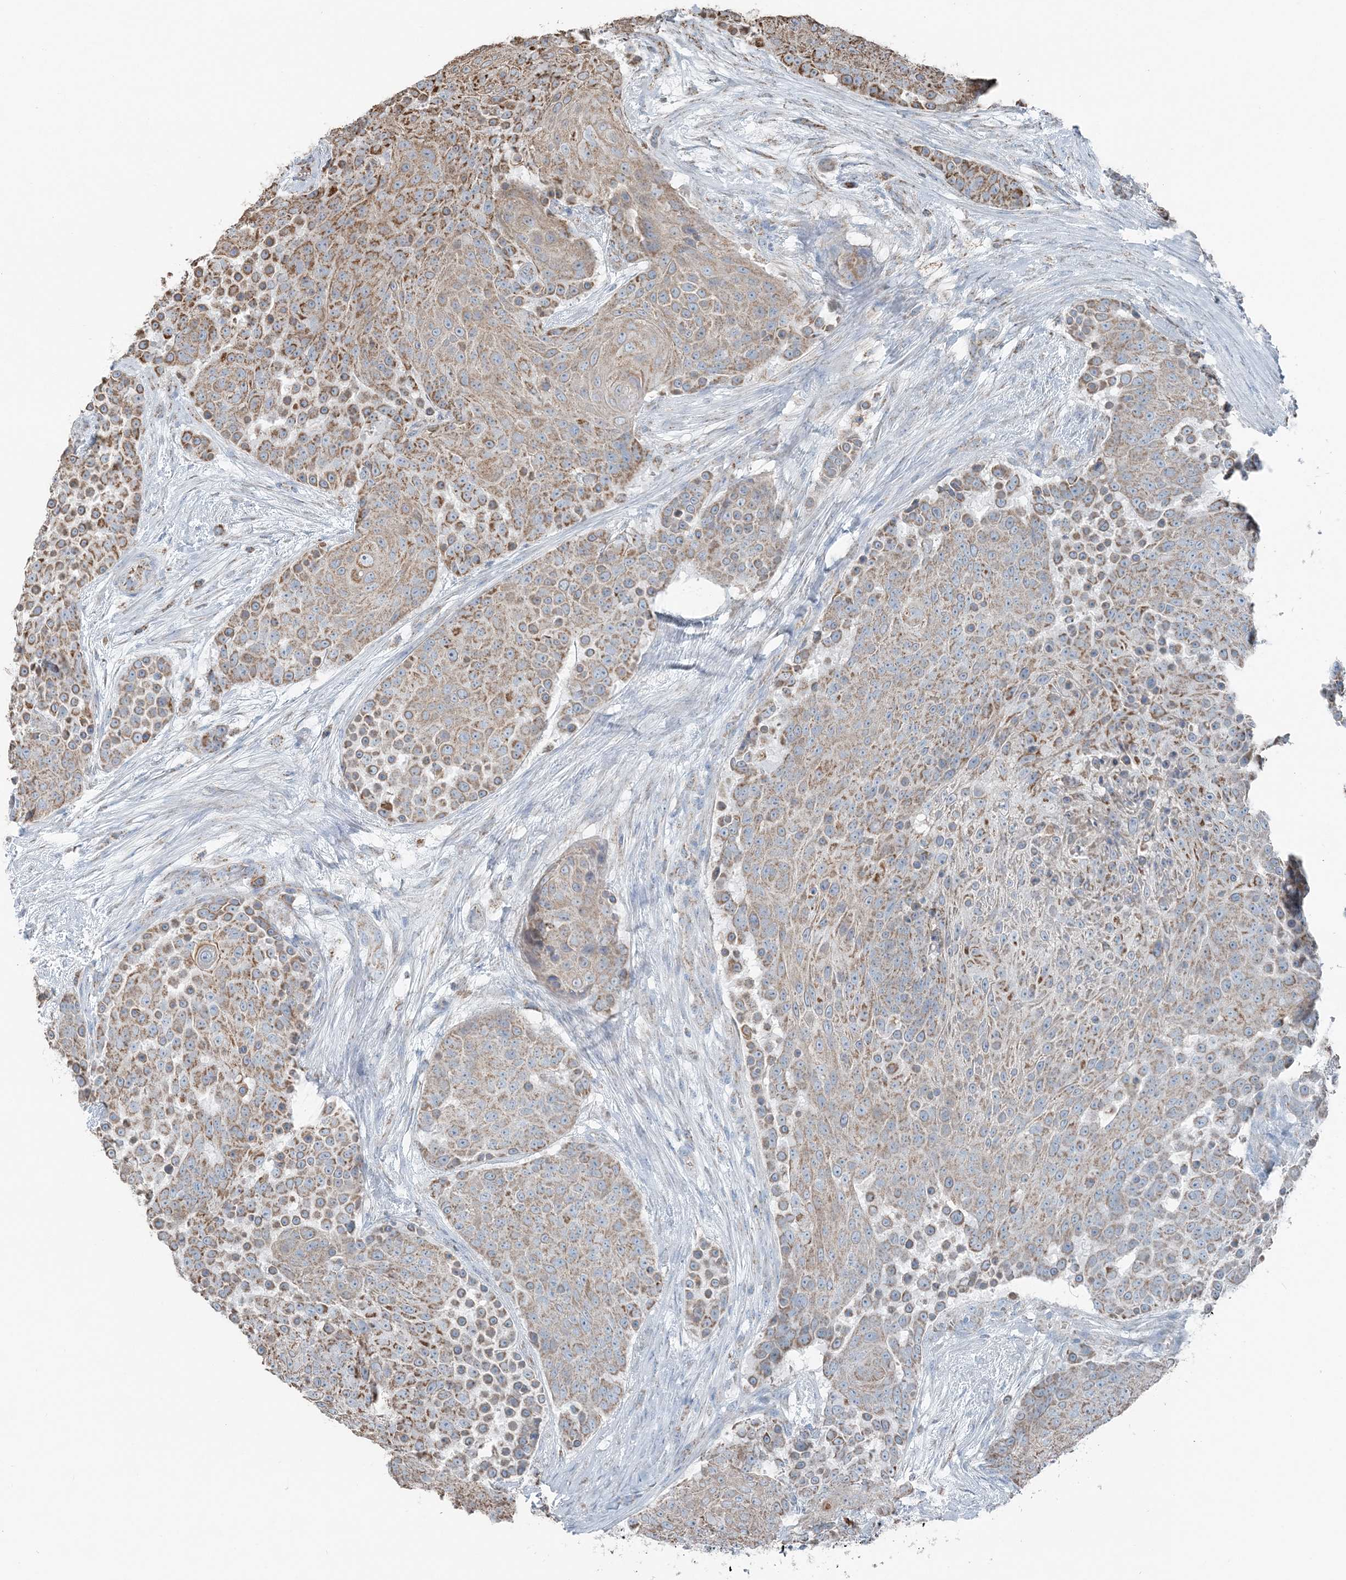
{"staining": {"intensity": "moderate", "quantity": ">75%", "location": "cytoplasmic/membranous"}, "tissue": "urothelial cancer", "cell_type": "Tumor cells", "image_type": "cancer", "snomed": [{"axis": "morphology", "description": "Urothelial carcinoma, High grade"}, {"axis": "topography", "description": "Urinary bladder"}], "caption": "The immunohistochemical stain highlights moderate cytoplasmic/membranous expression in tumor cells of high-grade urothelial carcinoma tissue.", "gene": "SUCLG1", "patient": {"sex": "female", "age": 63}}